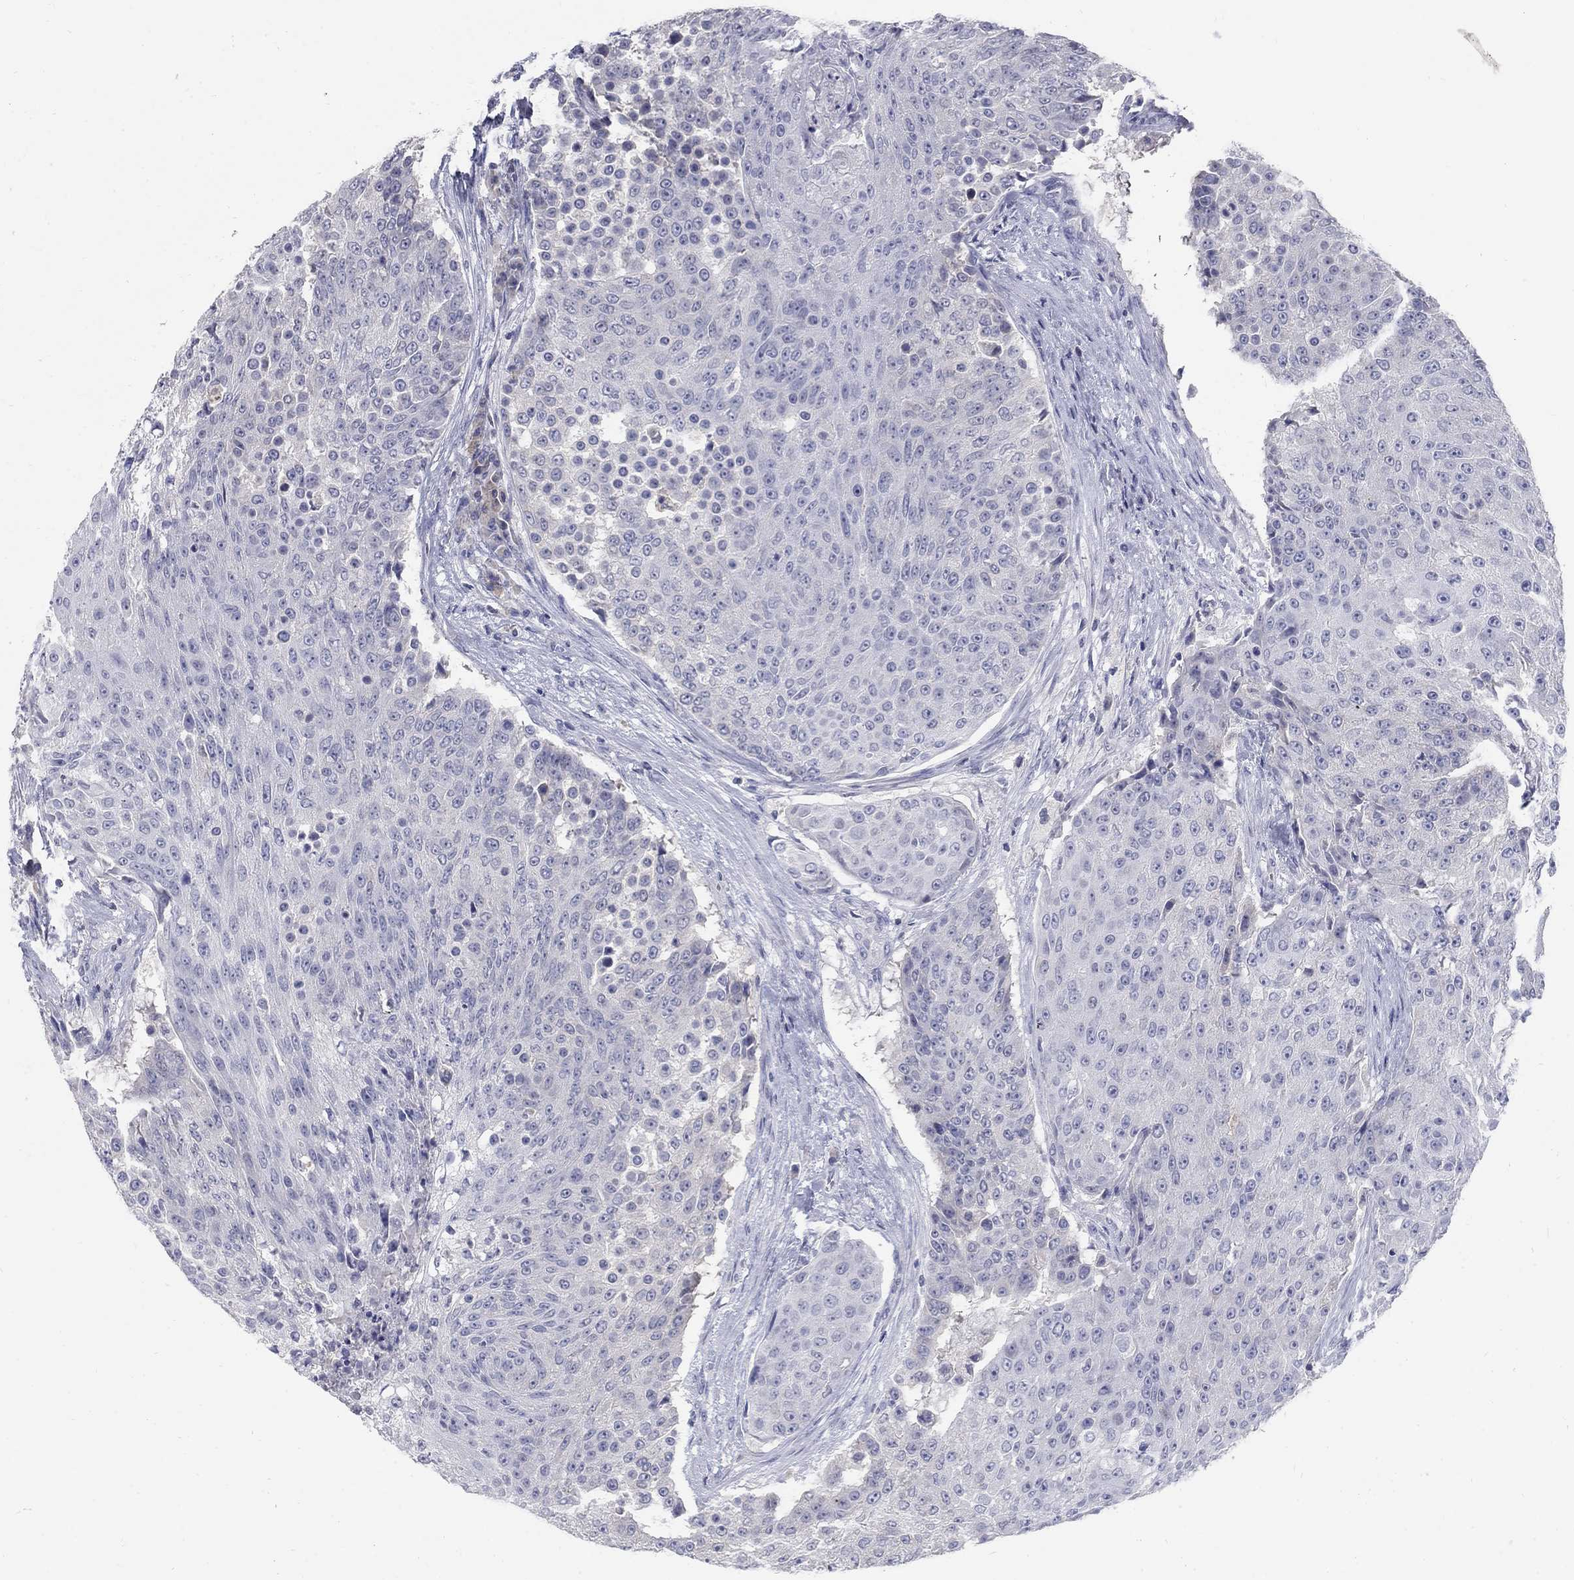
{"staining": {"intensity": "negative", "quantity": "none", "location": "none"}, "tissue": "urothelial cancer", "cell_type": "Tumor cells", "image_type": "cancer", "snomed": [{"axis": "morphology", "description": "Urothelial carcinoma, High grade"}, {"axis": "topography", "description": "Urinary bladder"}], "caption": "Immunohistochemistry (IHC) histopathology image of neoplastic tissue: human urothelial cancer stained with DAB (3,3'-diaminobenzidine) shows no significant protein expression in tumor cells.", "gene": "PTH1R", "patient": {"sex": "female", "age": 63}}